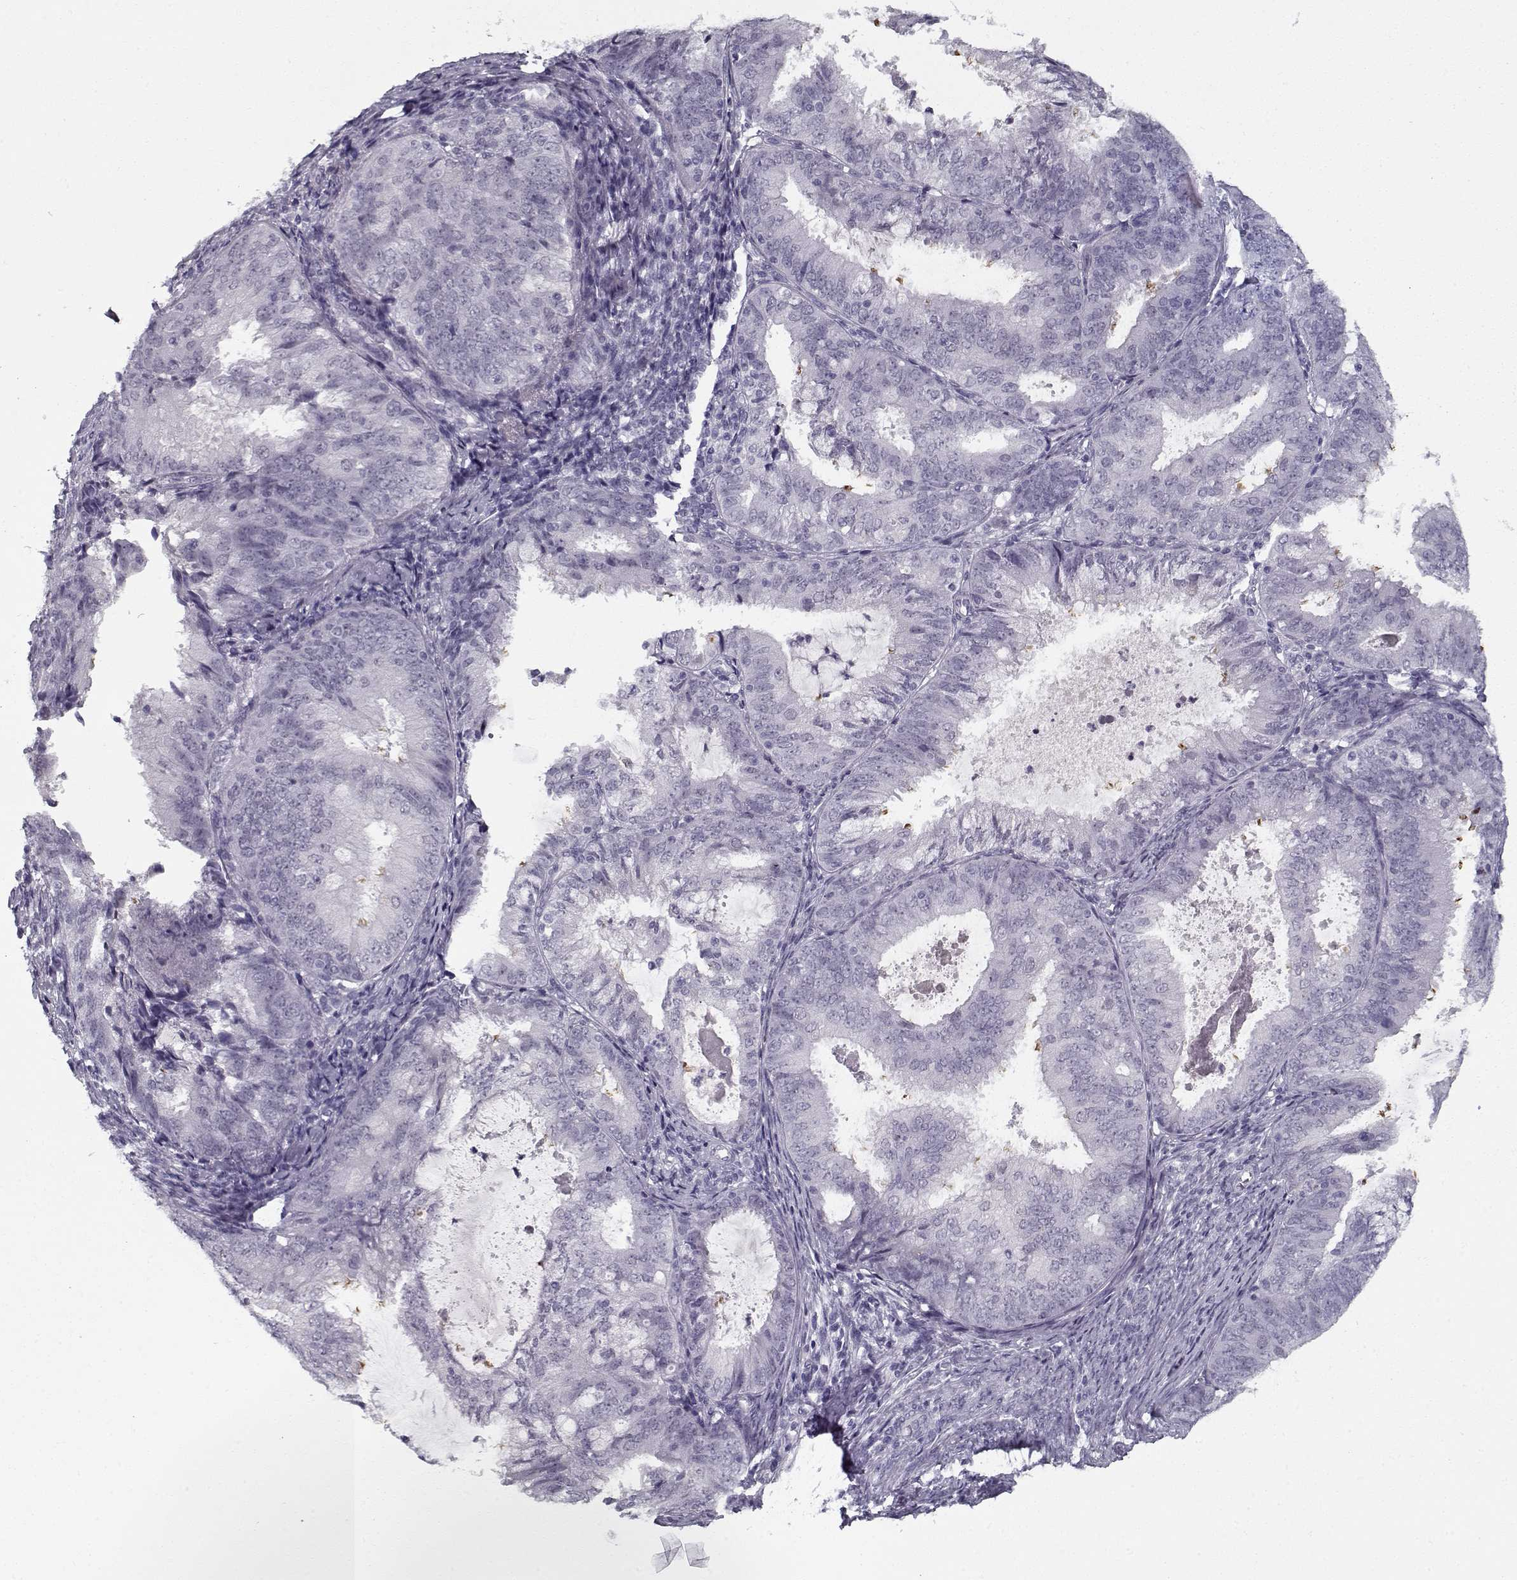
{"staining": {"intensity": "negative", "quantity": "none", "location": "none"}, "tissue": "endometrial cancer", "cell_type": "Tumor cells", "image_type": "cancer", "snomed": [{"axis": "morphology", "description": "Adenocarcinoma, NOS"}, {"axis": "topography", "description": "Endometrium"}], "caption": "This is an IHC micrograph of endometrial cancer (adenocarcinoma). There is no positivity in tumor cells.", "gene": "SPACA9", "patient": {"sex": "female", "age": 57}}